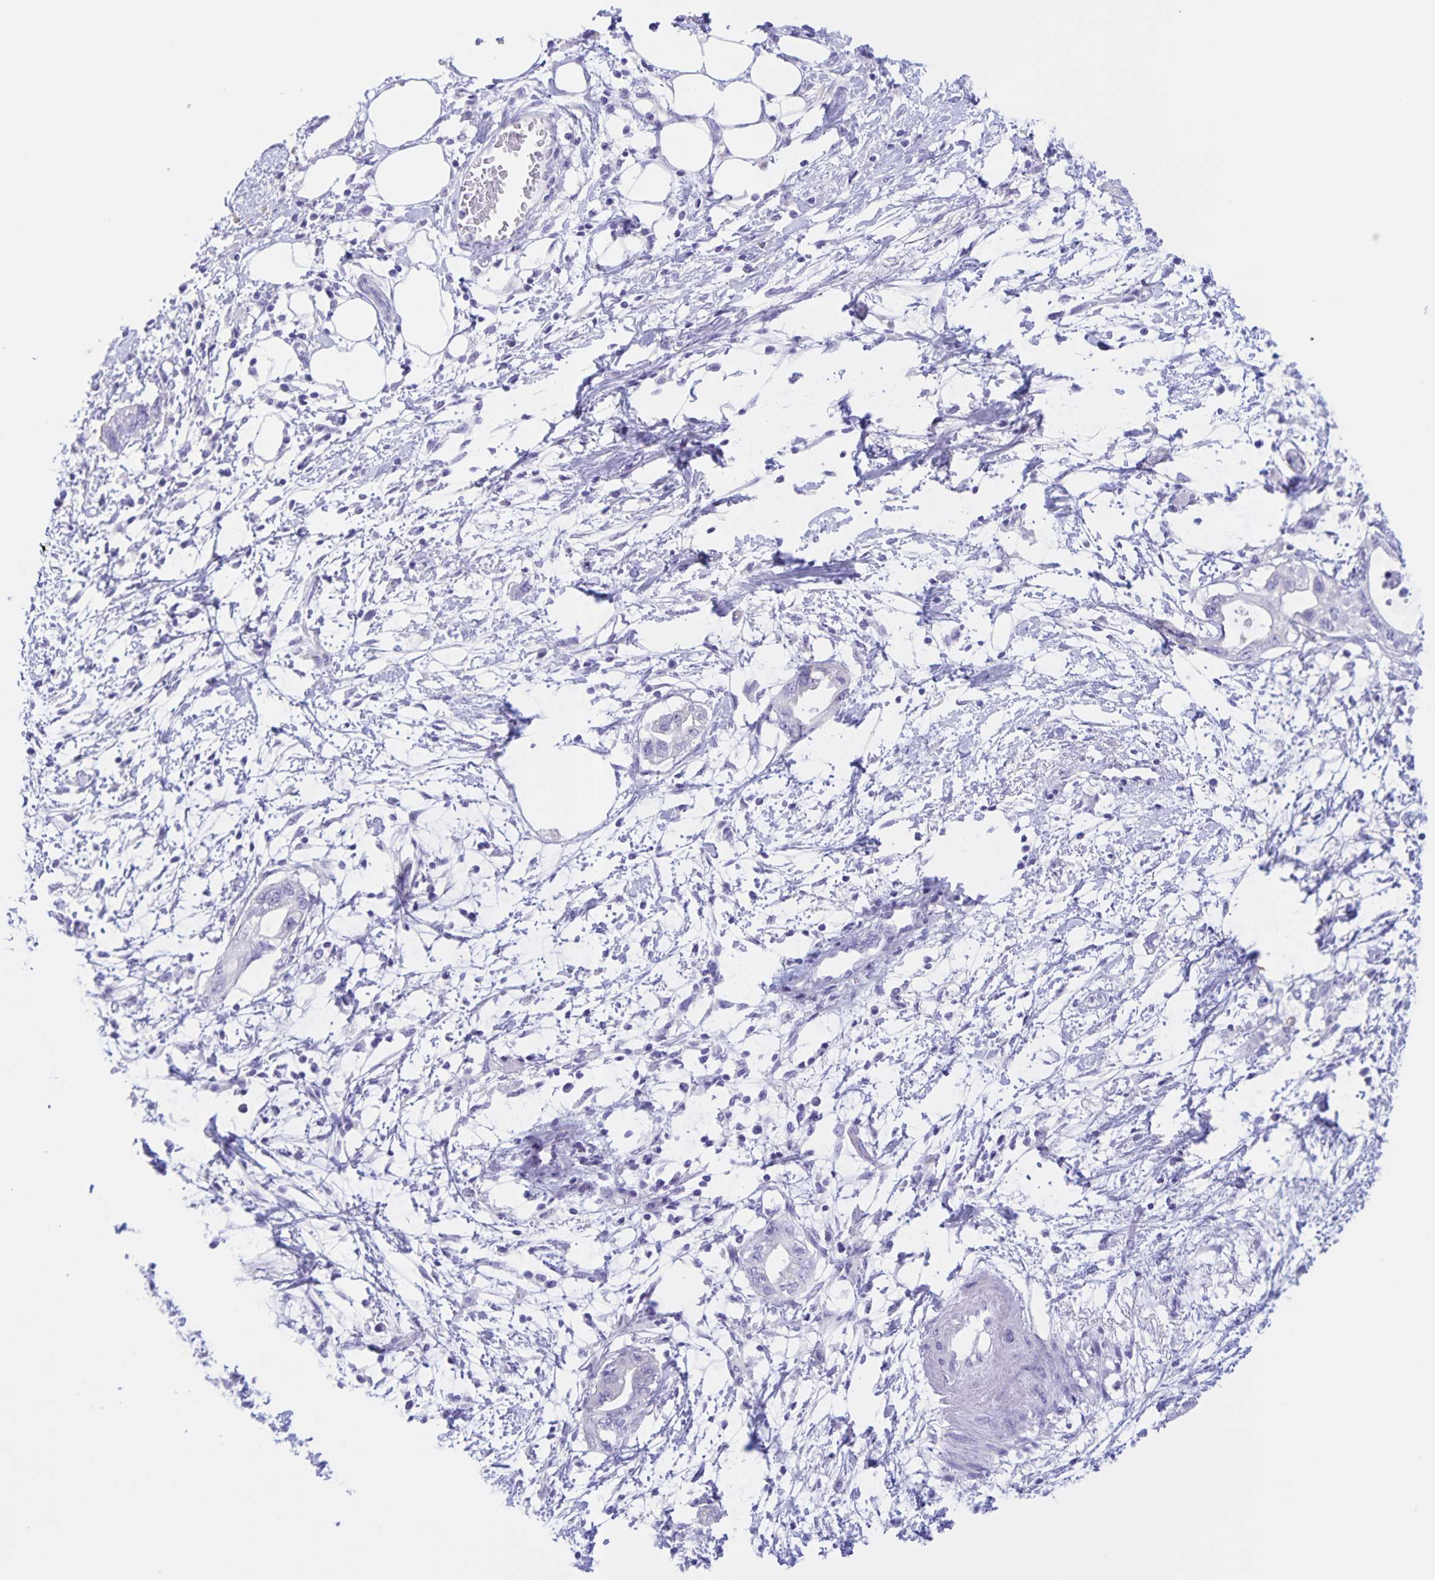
{"staining": {"intensity": "negative", "quantity": "none", "location": "none"}, "tissue": "pancreatic cancer", "cell_type": "Tumor cells", "image_type": "cancer", "snomed": [{"axis": "morphology", "description": "Adenocarcinoma, NOS"}, {"axis": "topography", "description": "Pancreas"}], "caption": "High power microscopy histopathology image of an immunohistochemistry (IHC) image of pancreatic cancer, revealing no significant positivity in tumor cells.", "gene": "TGIF2LX", "patient": {"sex": "female", "age": 72}}